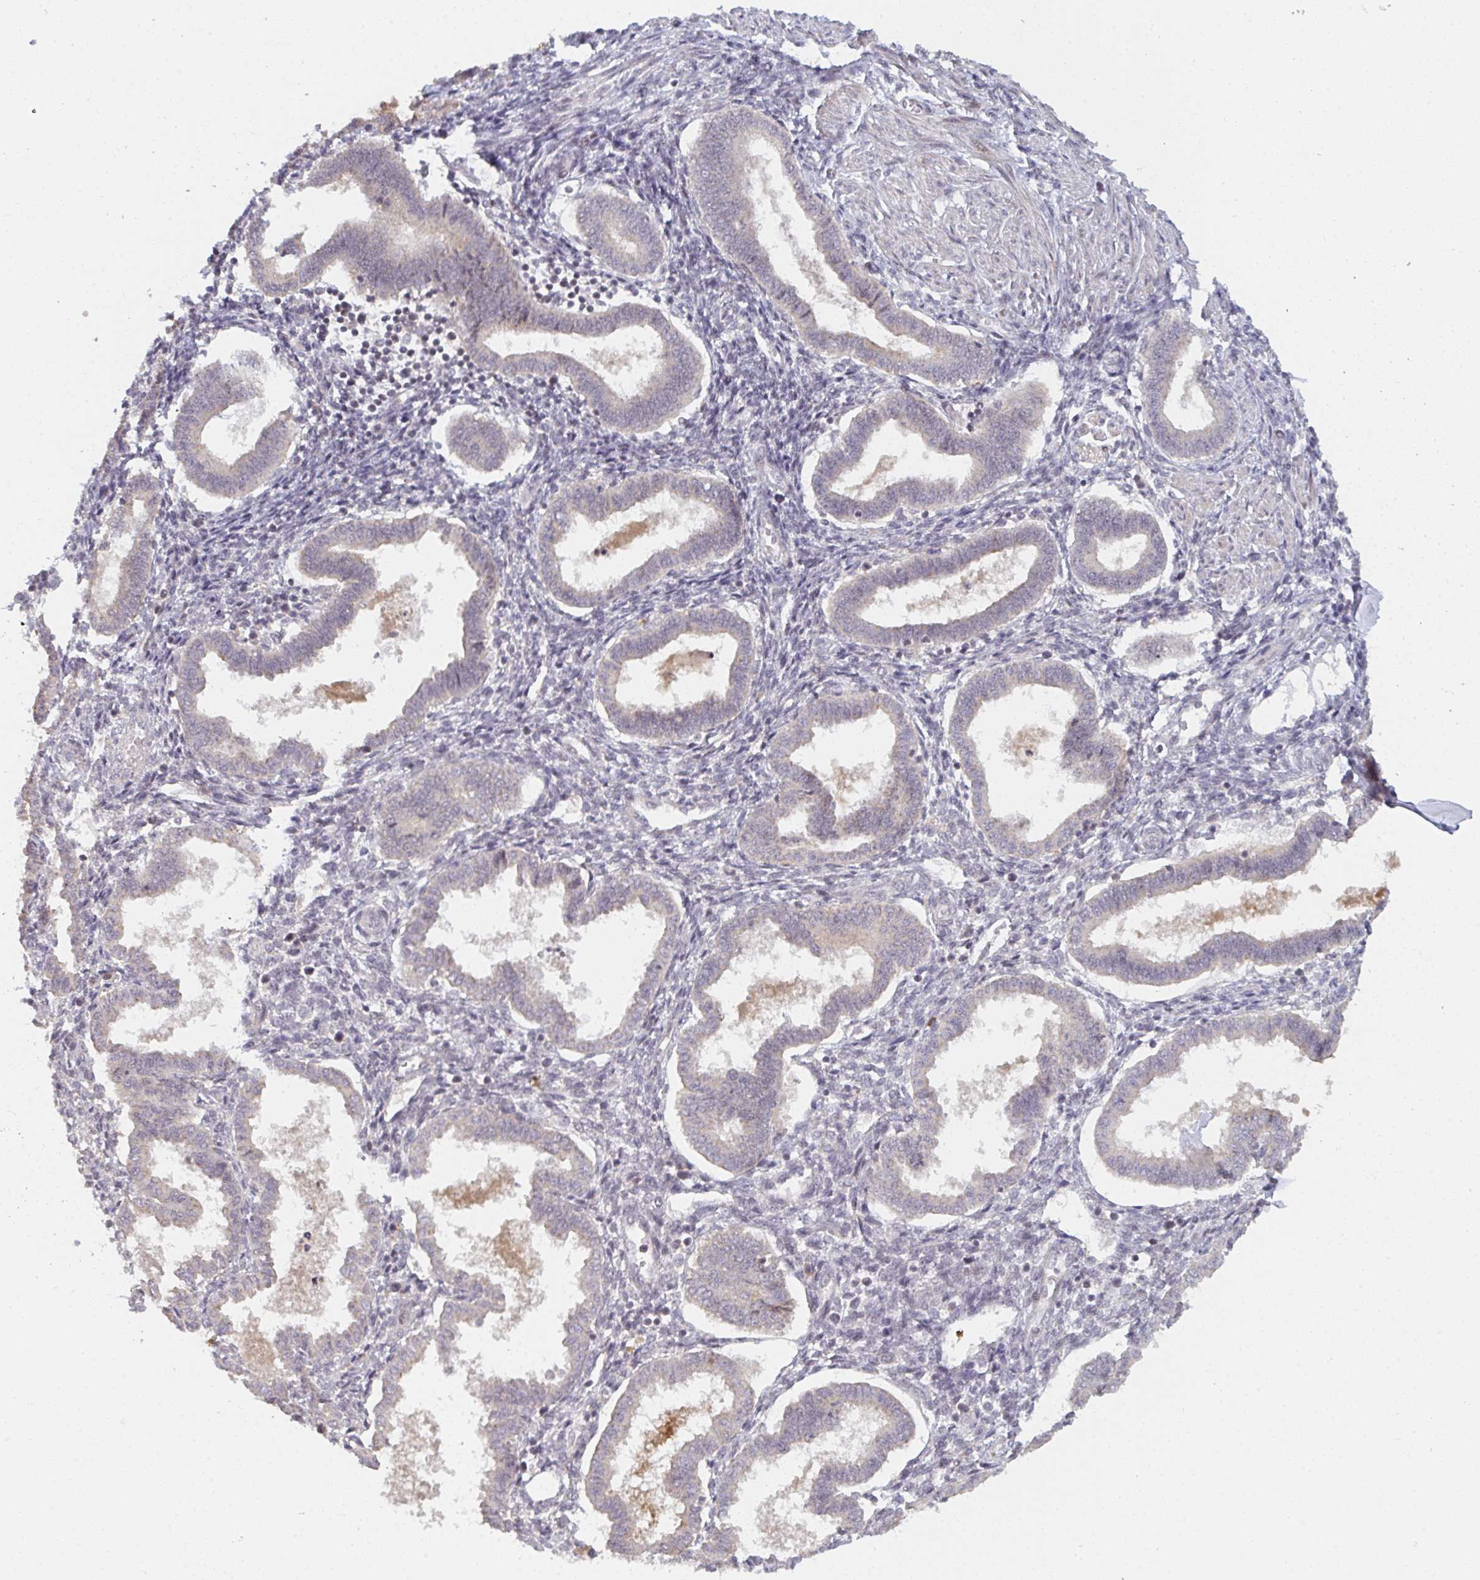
{"staining": {"intensity": "negative", "quantity": "none", "location": "none"}, "tissue": "endometrium", "cell_type": "Cells in endometrial stroma", "image_type": "normal", "snomed": [{"axis": "morphology", "description": "Normal tissue, NOS"}, {"axis": "topography", "description": "Endometrium"}], "caption": "Immunohistochemistry (IHC) image of unremarkable human endometrium stained for a protein (brown), which shows no positivity in cells in endometrial stroma. (DAB IHC, high magnification).", "gene": "DCST1", "patient": {"sex": "female", "age": 24}}